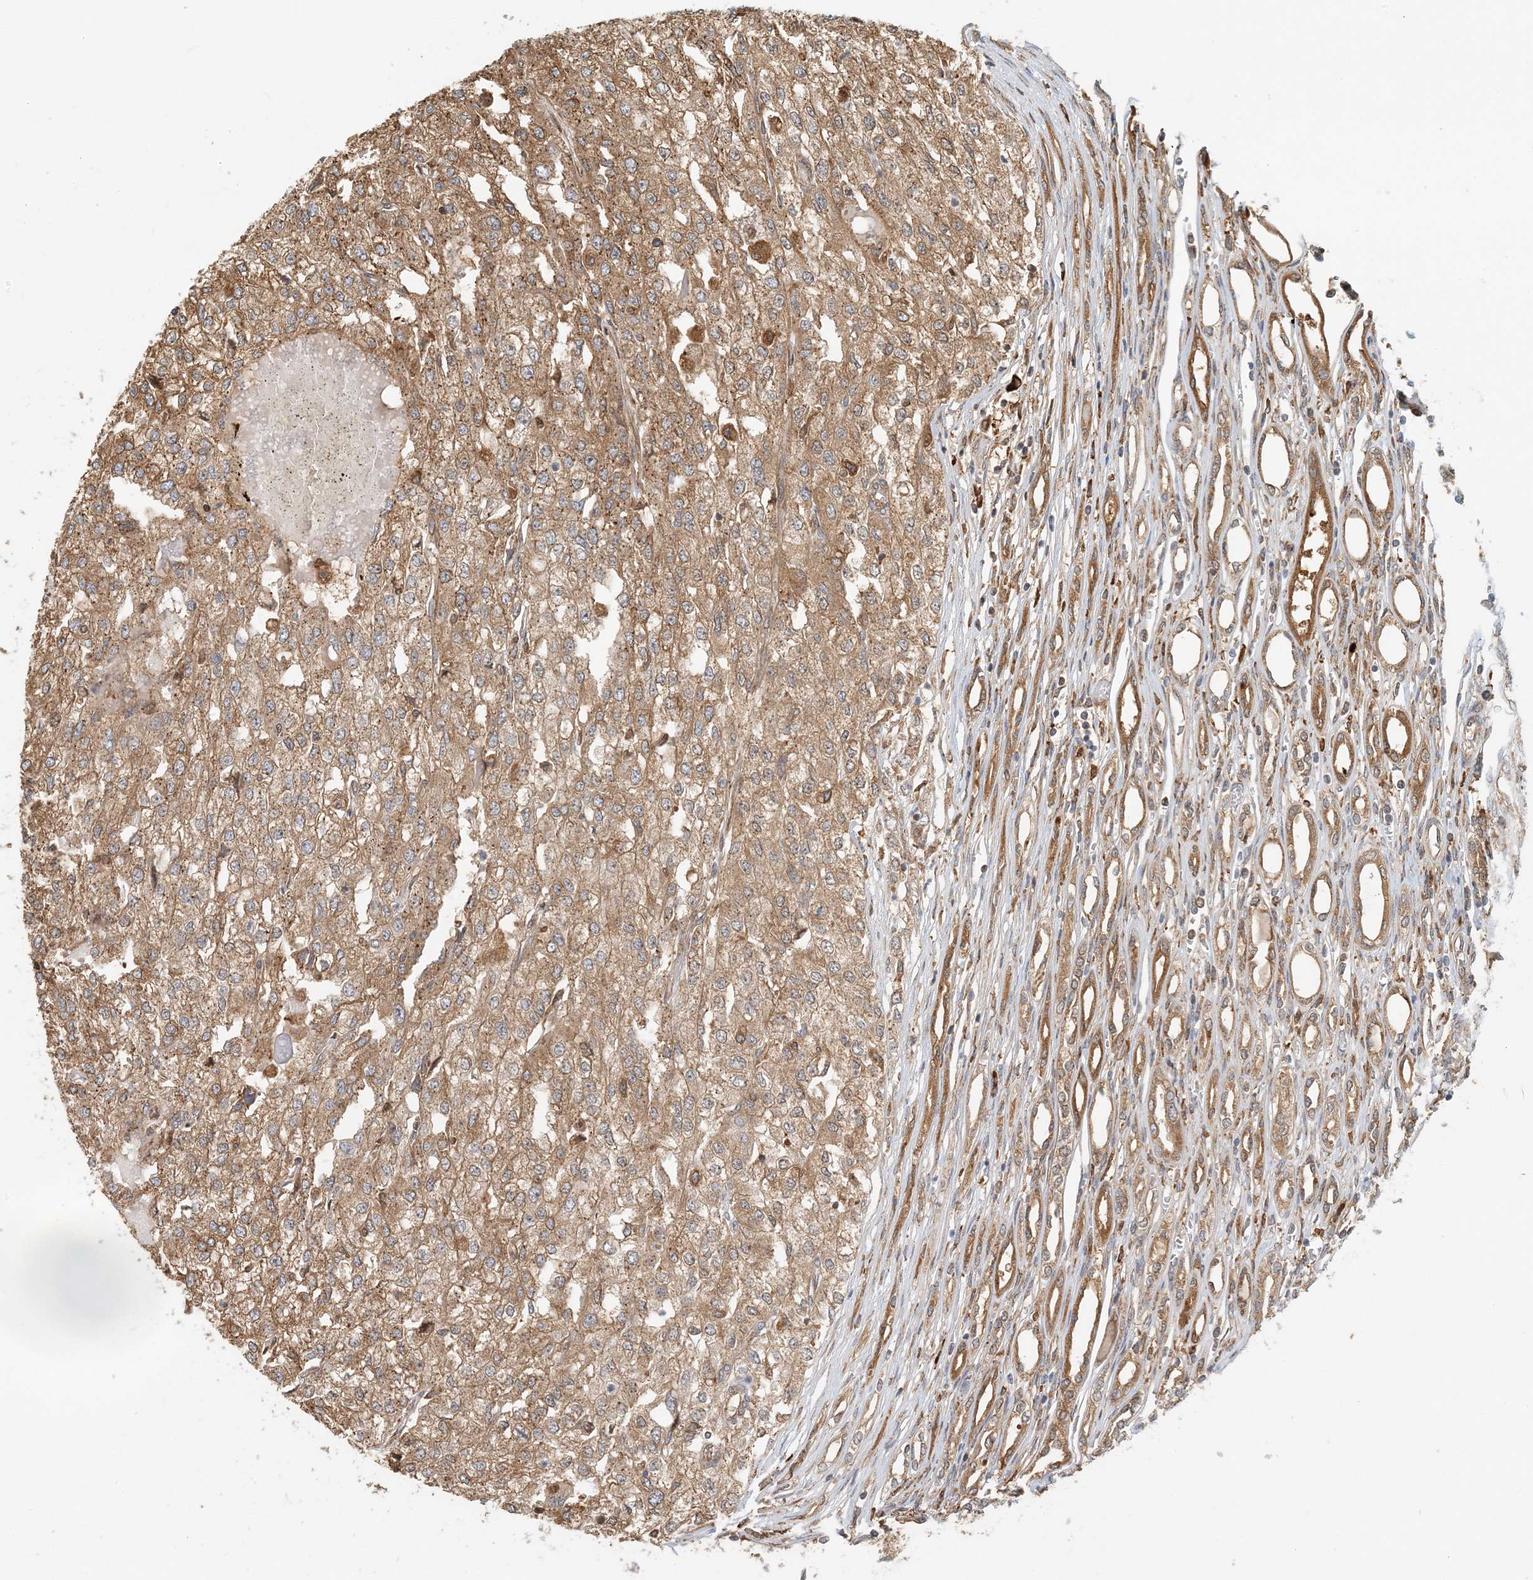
{"staining": {"intensity": "moderate", "quantity": ">75%", "location": "cytoplasmic/membranous"}, "tissue": "renal cancer", "cell_type": "Tumor cells", "image_type": "cancer", "snomed": [{"axis": "morphology", "description": "Adenocarcinoma, NOS"}, {"axis": "topography", "description": "Kidney"}], "caption": "Moderate cytoplasmic/membranous expression is seen in approximately >75% of tumor cells in renal cancer (adenocarcinoma).", "gene": "HNMT", "patient": {"sex": "female", "age": 54}}